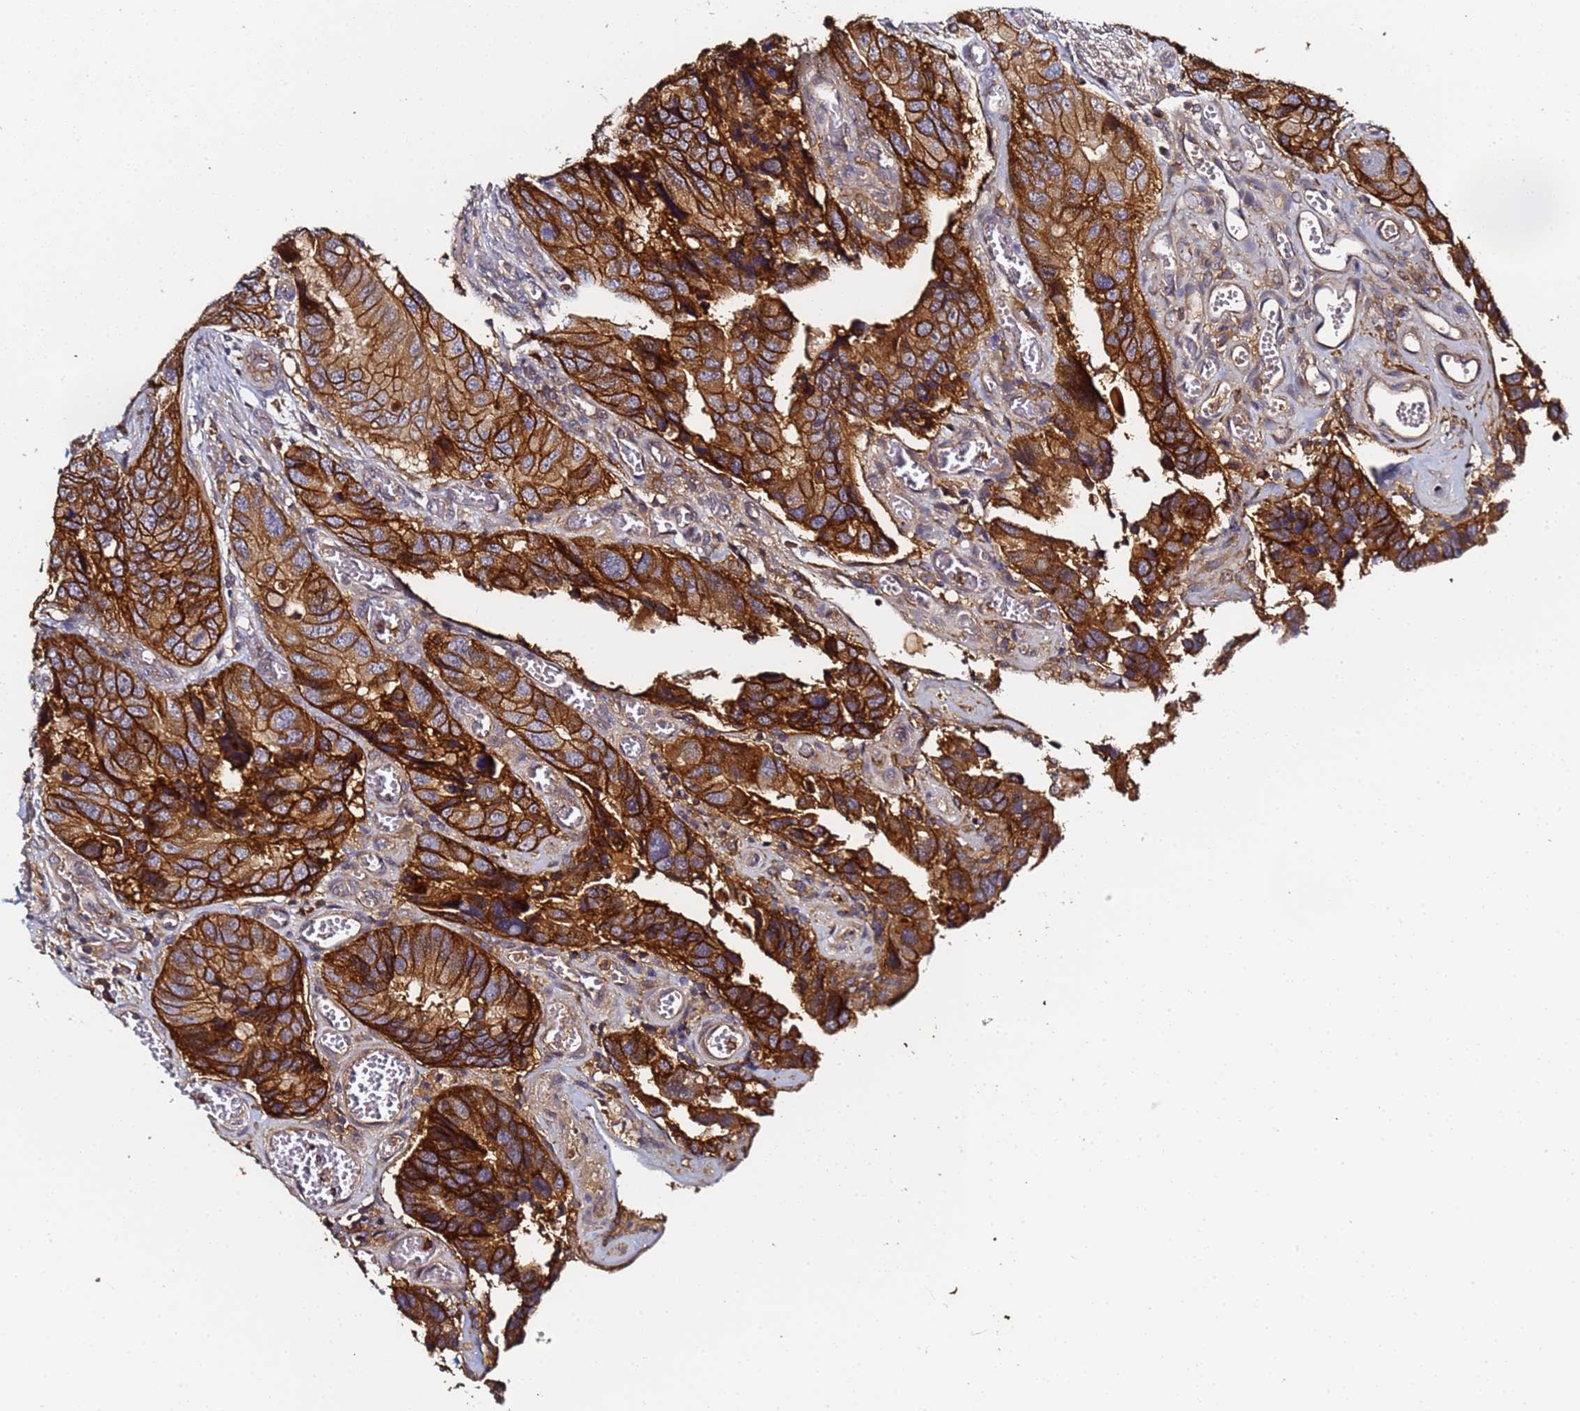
{"staining": {"intensity": "strong", "quantity": ">75%", "location": "cytoplasmic/membranous"}, "tissue": "colorectal cancer", "cell_type": "Tumor cells", "image_type": "cancer", "snomed": [{"axis": "morphology", "description": "Adenocarcinoma, NOS"}, {"axis": "topography", "description": "Colon"}], "caption": "An immunohistochemistry (IHC) micrograph of tumor tissue is shown. Protein staining in brown shows strong cytoplasmic/membranous positivity in colorectal cancer within tumor cells. (IHC, brightfield microscopy, high magnification).", "gene": "LRRC69", "patient": {"sex": "male", "age": 84}}